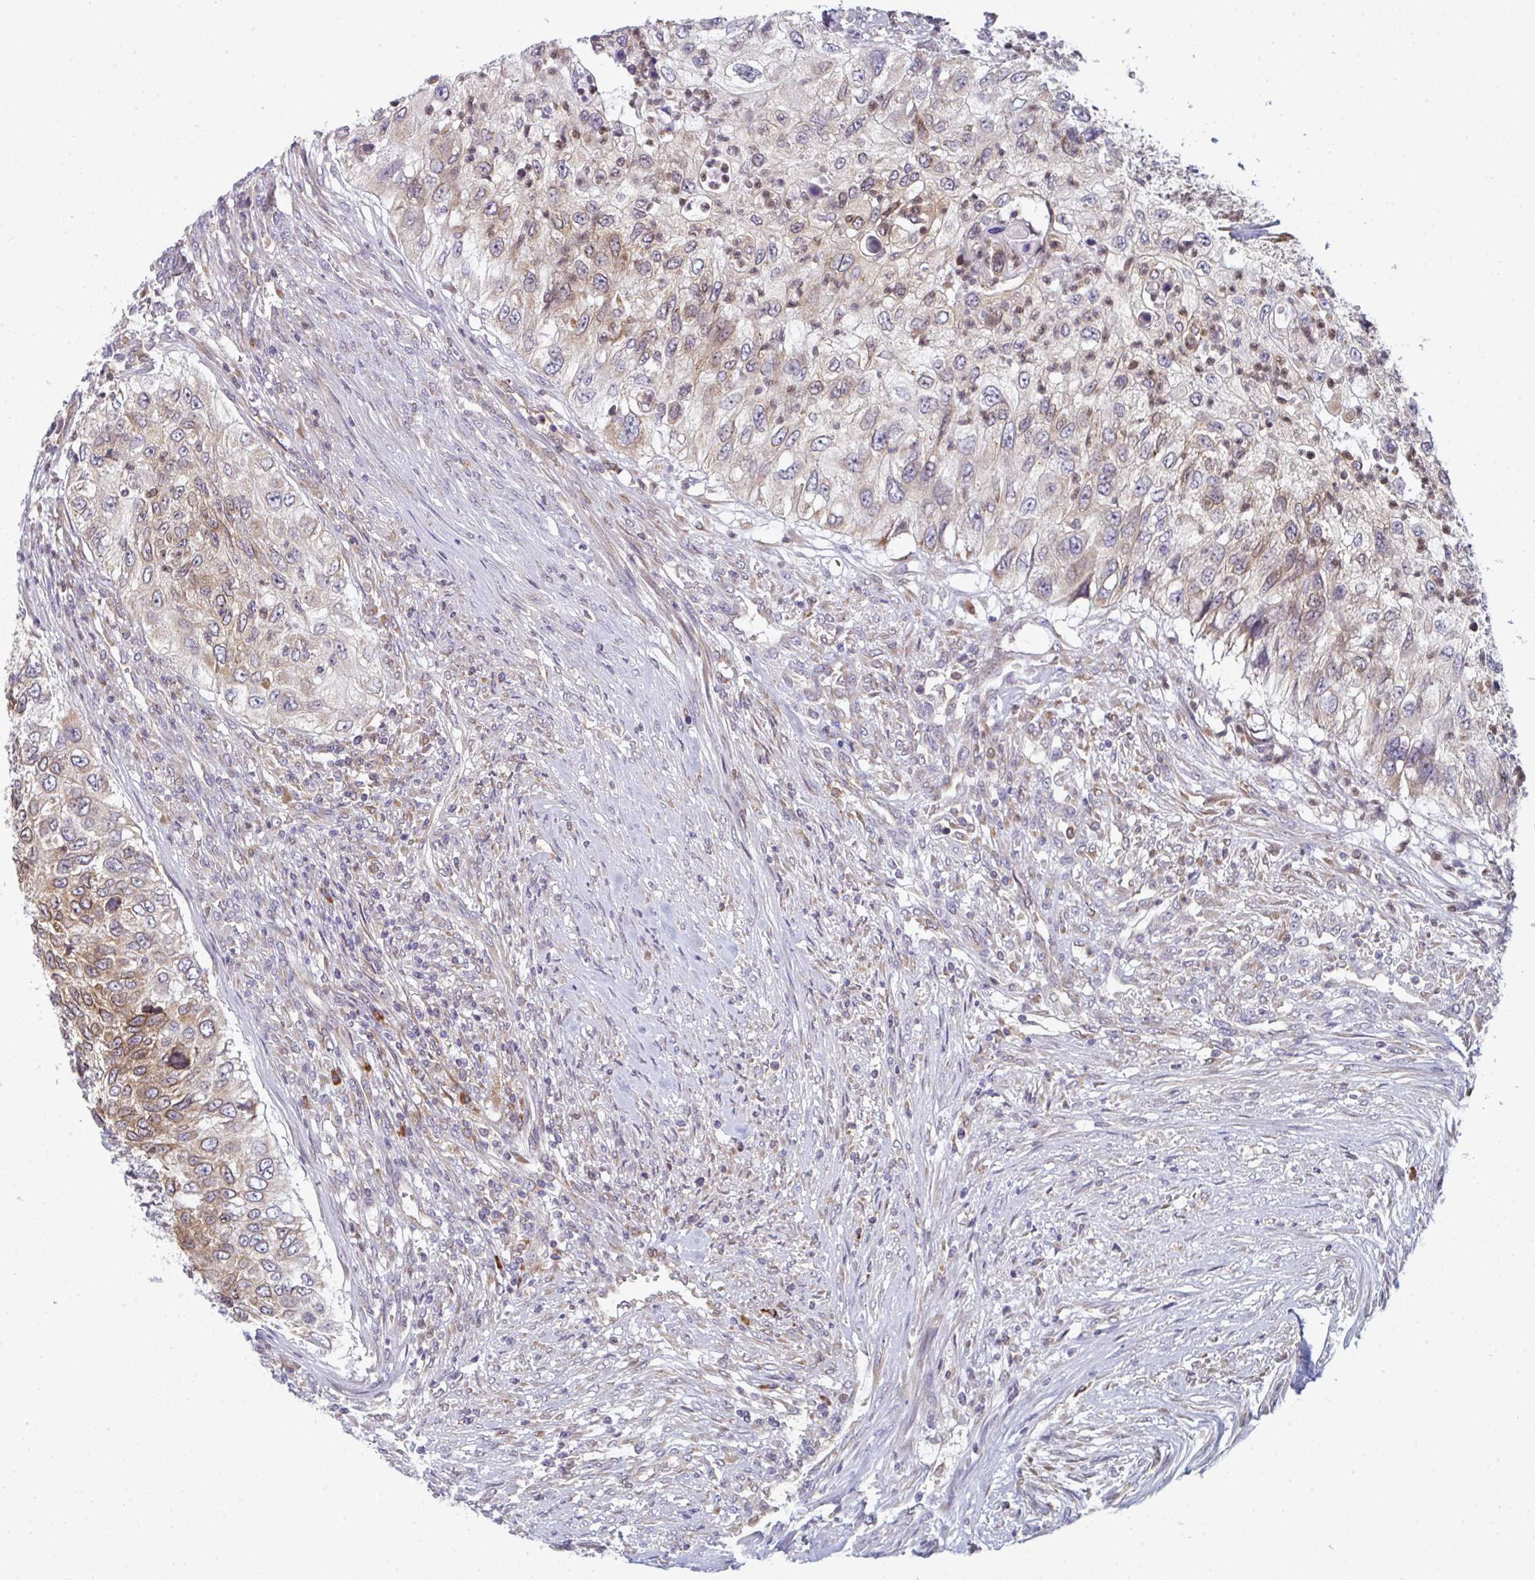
{"staining": {"intensity": "weak", "quantity": "25%-75%", "location": "cytoplasmic/membranous"}, "tissue": "urothelial cancer", "cell_type": "Tumor cells", "image_type": "cancer", "snomed": [{"axis": "morphology", "description": "Urothelial carcinoma, High grade"}, {"axis": "topography", "description": "Urinary bladder"}], "caption": "Immunohistochemical staining of high-grade urothelial carcinoma shows low levels of weak cytoplasmic/membranous expression in about 25%-75% of tumor cells. (IHC, brightfield microscopy, high magnification).", "gene": "LYSMD4", "patient": {"sex": "female", "age": 60}}